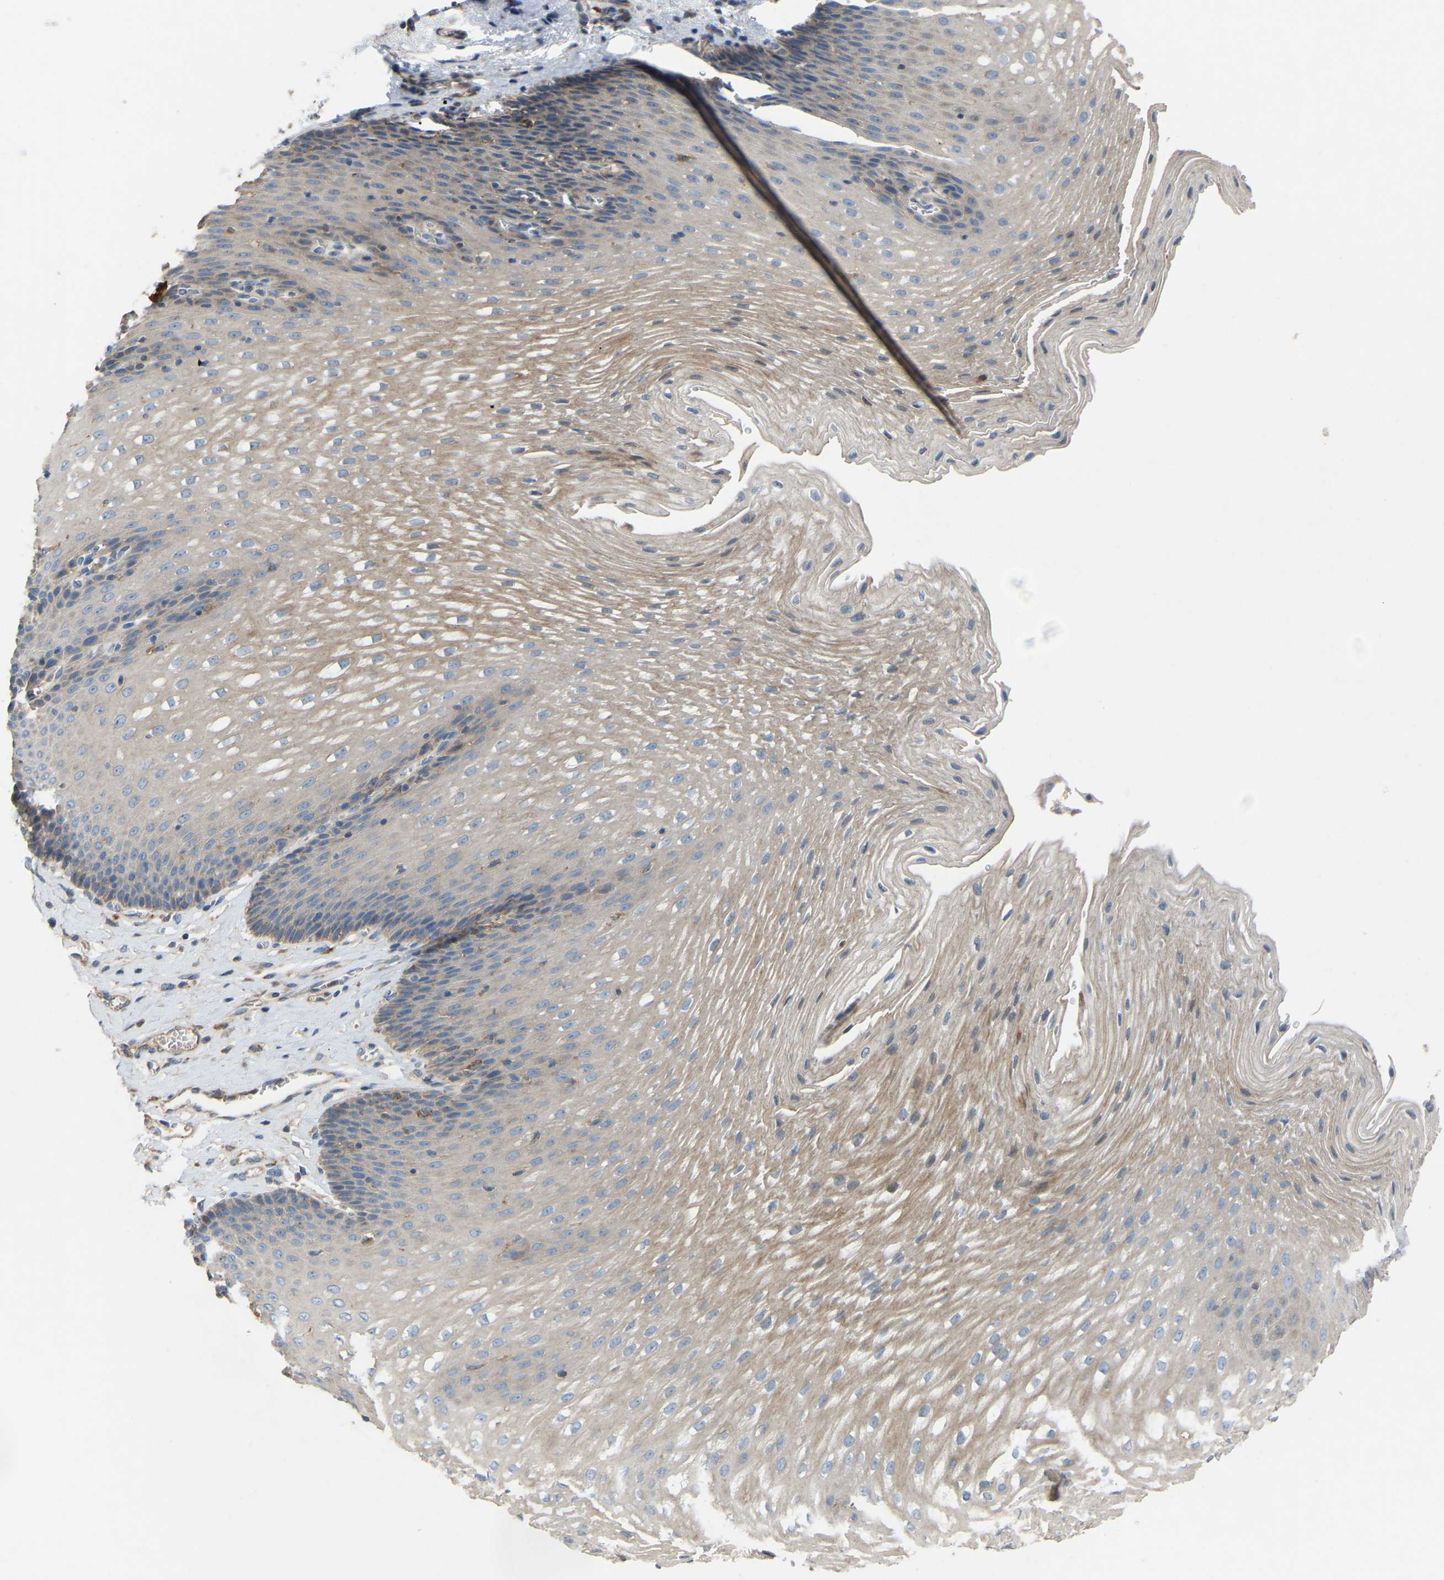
{"staining": {"intensity": "weak", "quantity": "<25%", "location": "cytoplasmic/membranous"}, "tissue": "esophagus", "cell_type": "Squamous epithelial cells", "image_type": "normal", "snomed": [{"axis": "morphology", "description": "Normal tissue, NOS"}, {"axis": "topography", "description": "Esophagus"}], "caption": "Squamous epithelial cells are negative for brown protein staining in unremarkable esophagus. (DAB (3,3'-diaminobenzidine) immunohistochemistry visualized using brightfield microscopy, high magnification).", "gene": "RGP1", "patient": {"sex": "male", "age": 48}}